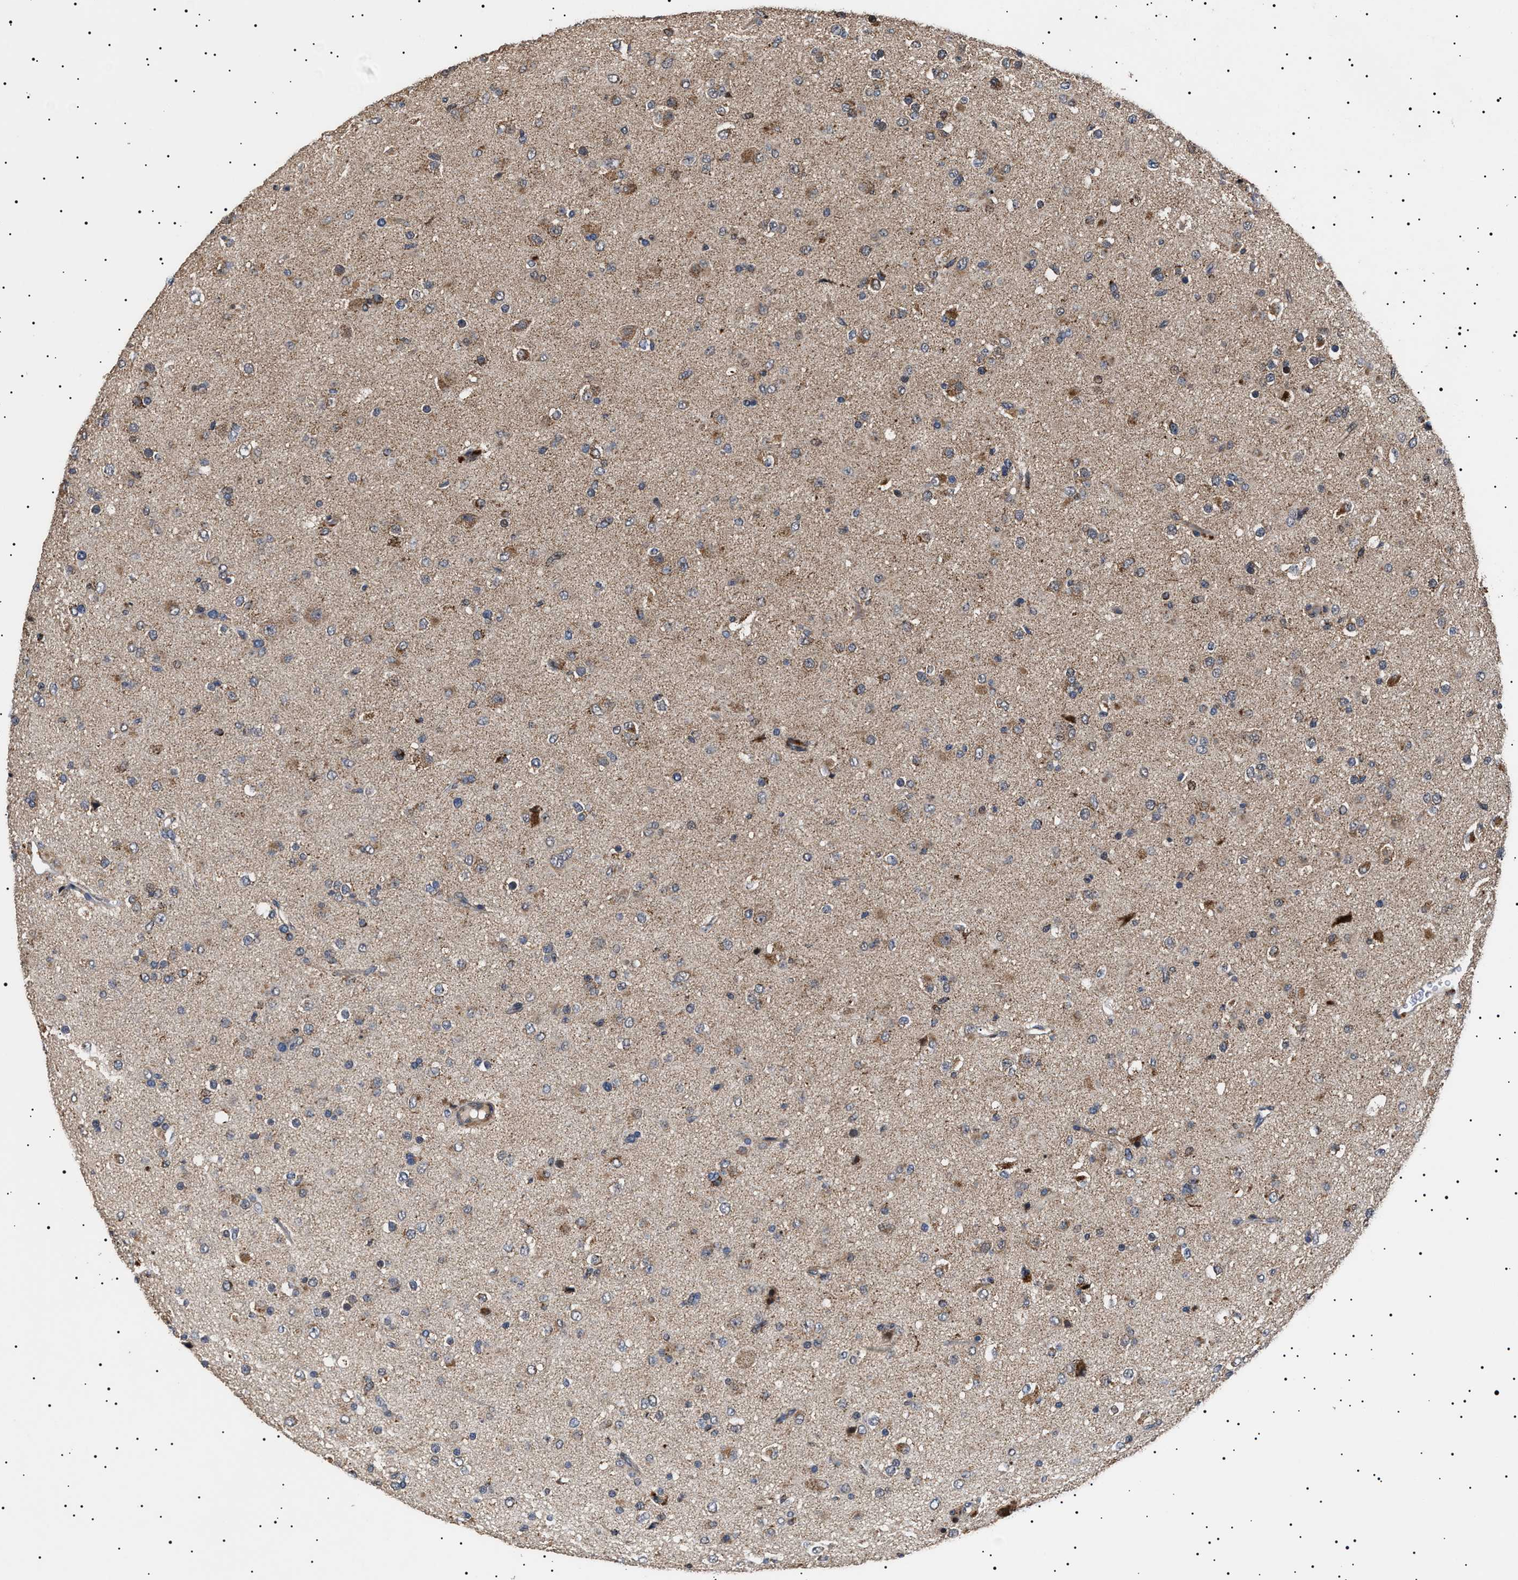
{"staining": {"intensity": "moderate", "quantity": ">75%", "location": "cytoplasmic/membranous"}, "tissue": "glioma", "cell_type": "Tumor cells", "image_type": "cancer", "snomed": [{"axis": "morphology", "description": "Glioma, malignant, Low grade"}, {"axis": "topography", "description": "Brain"}], "caption": "Brown immunohistochemical staining in low-grade glioma (malignant) reveals moderate cytoplasmic/membranous expression in about >75% of tumor cells. (IHC, brightfield microscopy, high magnification).", "gene": "RAB34", "patient": {"sex": "male", "age": 65}}